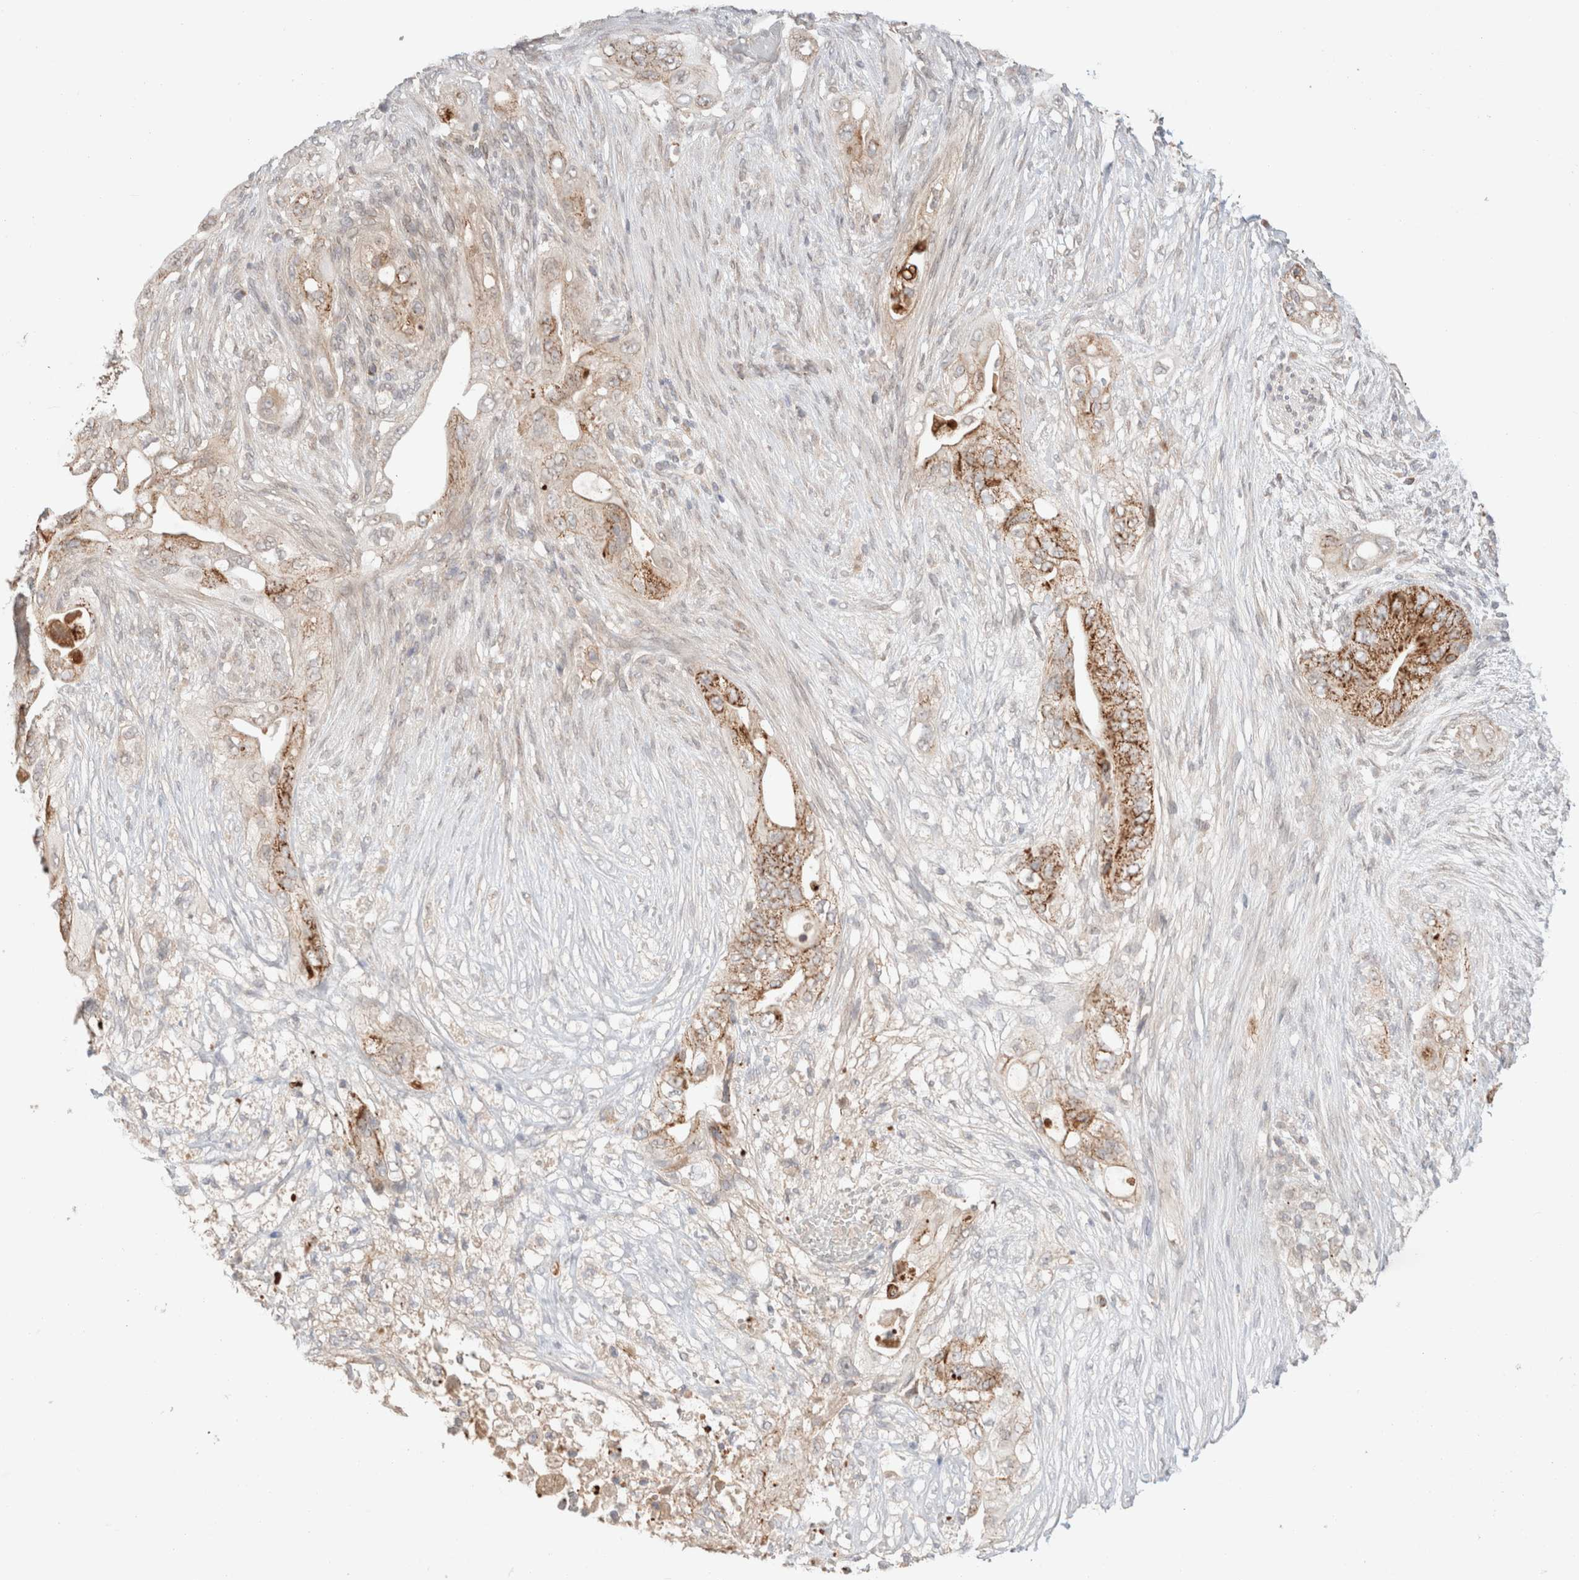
{"staining": {"intensity": "strong", "quantity": ">75%", "location": "cytoplasmic/membranous"}, "tissue": "pancreatic cancer", "cell_type": "Tumor cells", "image_type": "cancer", "snomed": [{"axis": "morphology", "description": "Adenocarcinoma, NOS"}, {"axis": "topography", "description": "Pancreas"}], "caption": "Human adenocarcinoma (pancreatic) stained for a protein (brown) reveals strong cytoplasmic/membranous positive positivity in about >75% of tumor cells.", "gene": "TRIM41", "patient": {"sex": "male", "age": 53}}